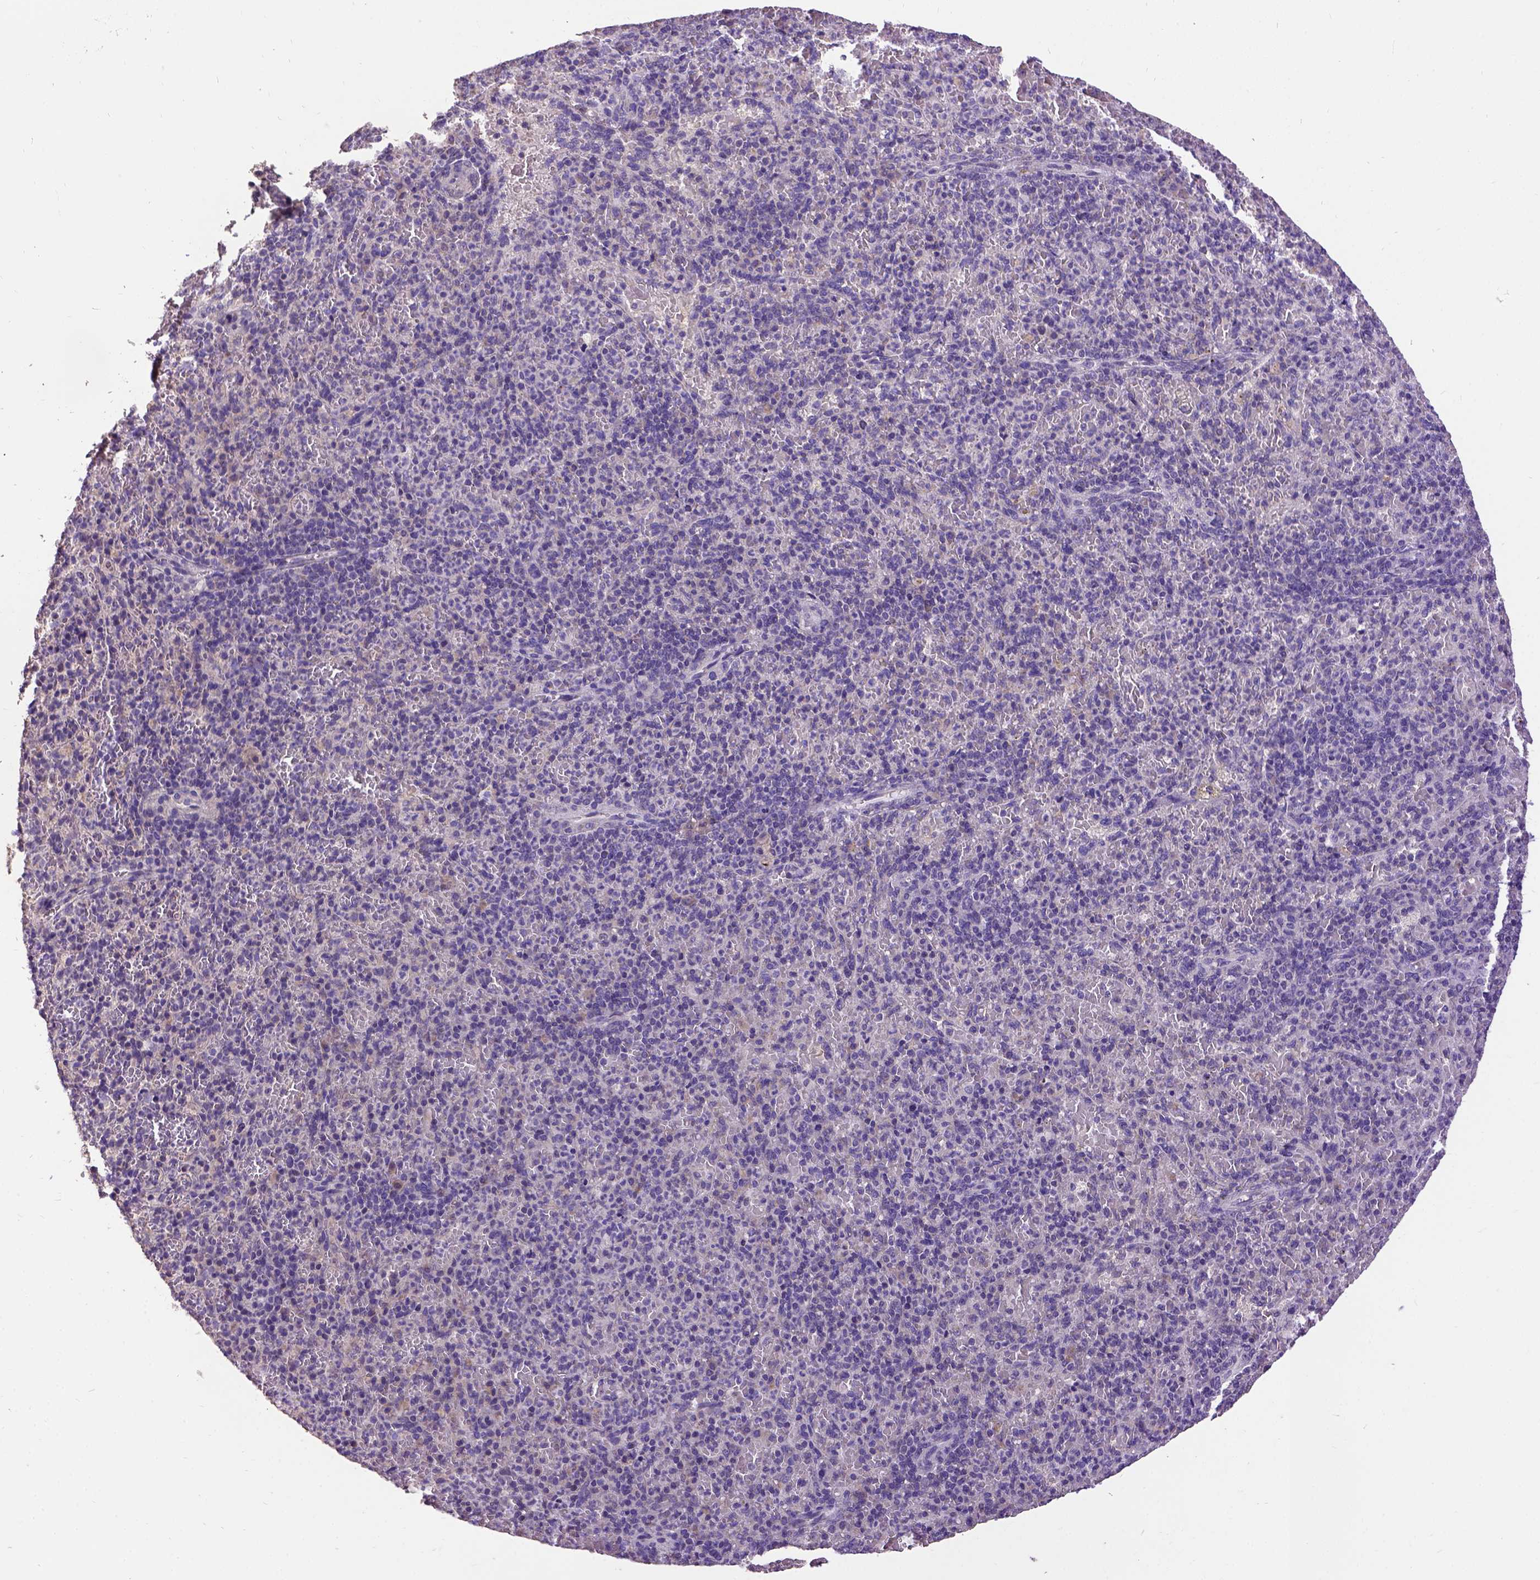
{"staining": {"intensity": "weak", "quantity": "<25%", "location": "cytoplasmic/membranous"}, "tissue": "spleen", "cell_type": "Cells in red pulp", "image_type": "normal", "snomed": [{"axis": "morphology", "description": "Normal tissue, NOS"}, {"axis": "topography", "description": "Spleen"}], "caption": "IHC histopathology image of normal human spleen stained for a protein (brown), which shows no staining in cells in red pulp. (DAB (3,3'-diaminobenzidine) immunohistochemistry (IHC), high magnification).", "gene": "DQX1", "patient": {"sex": "female", "age": 74}}